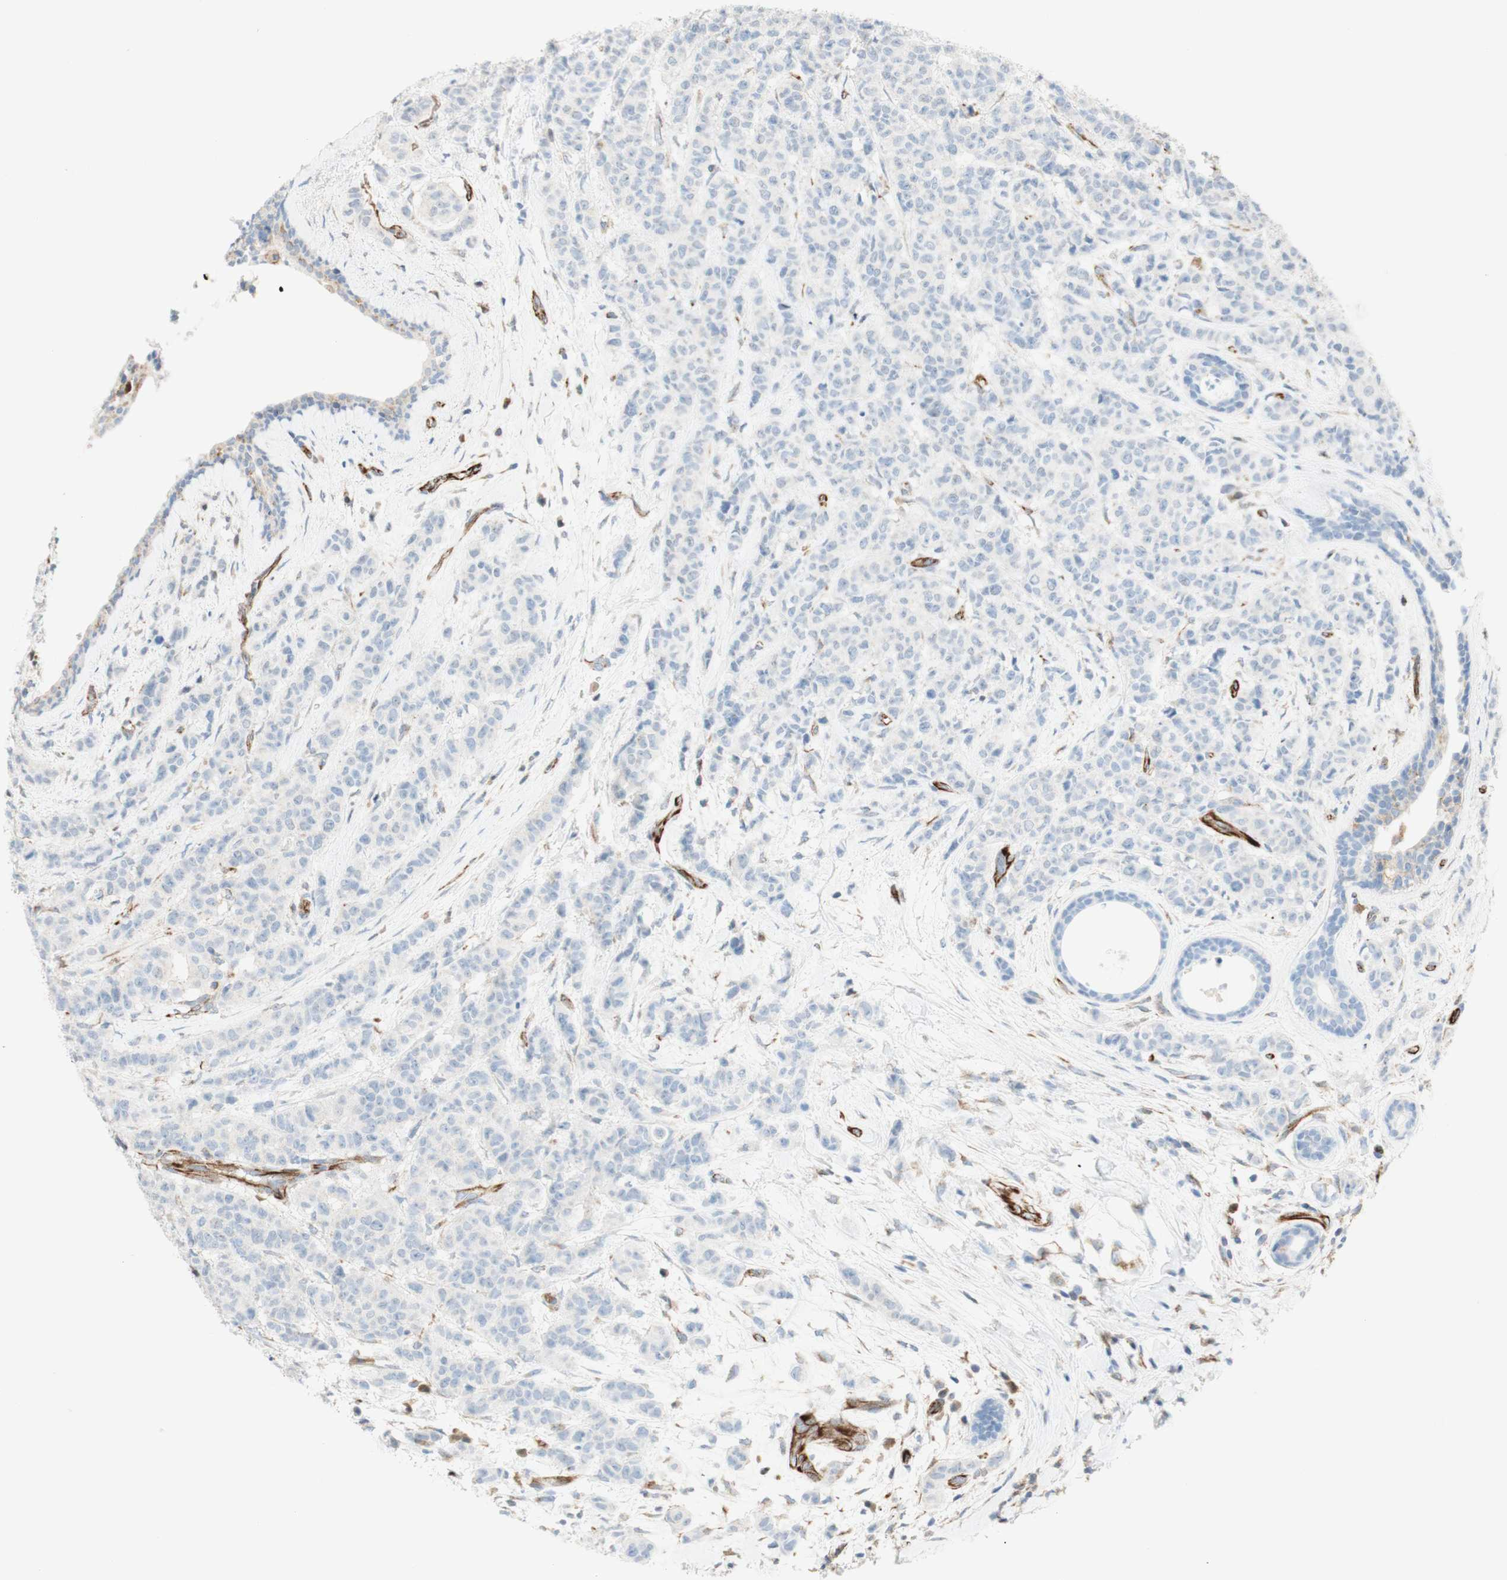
{"staining": {"intensity": "negative", "quantity": "none", "location": "none"}, "tissue": "breast cancer", "cell_type": "Tumor cells", "image_type": "cancer", "snomed": [{"axis": "morphology", "description": "Normal tissue, NOS"}, {"axis": "morphology", "description": "Duct carcinoma"}, {"axis": "topography", "description": "Breast"}], "caption": "This is a image of immunohistochemistry staining of breast cancer, which shows no staining in tumor cells. (Immunohistochemistry, brightfield microscopy, high magnification).", "gene": "POU2AF1", "patient": {"sex": "female", "age": 40}}